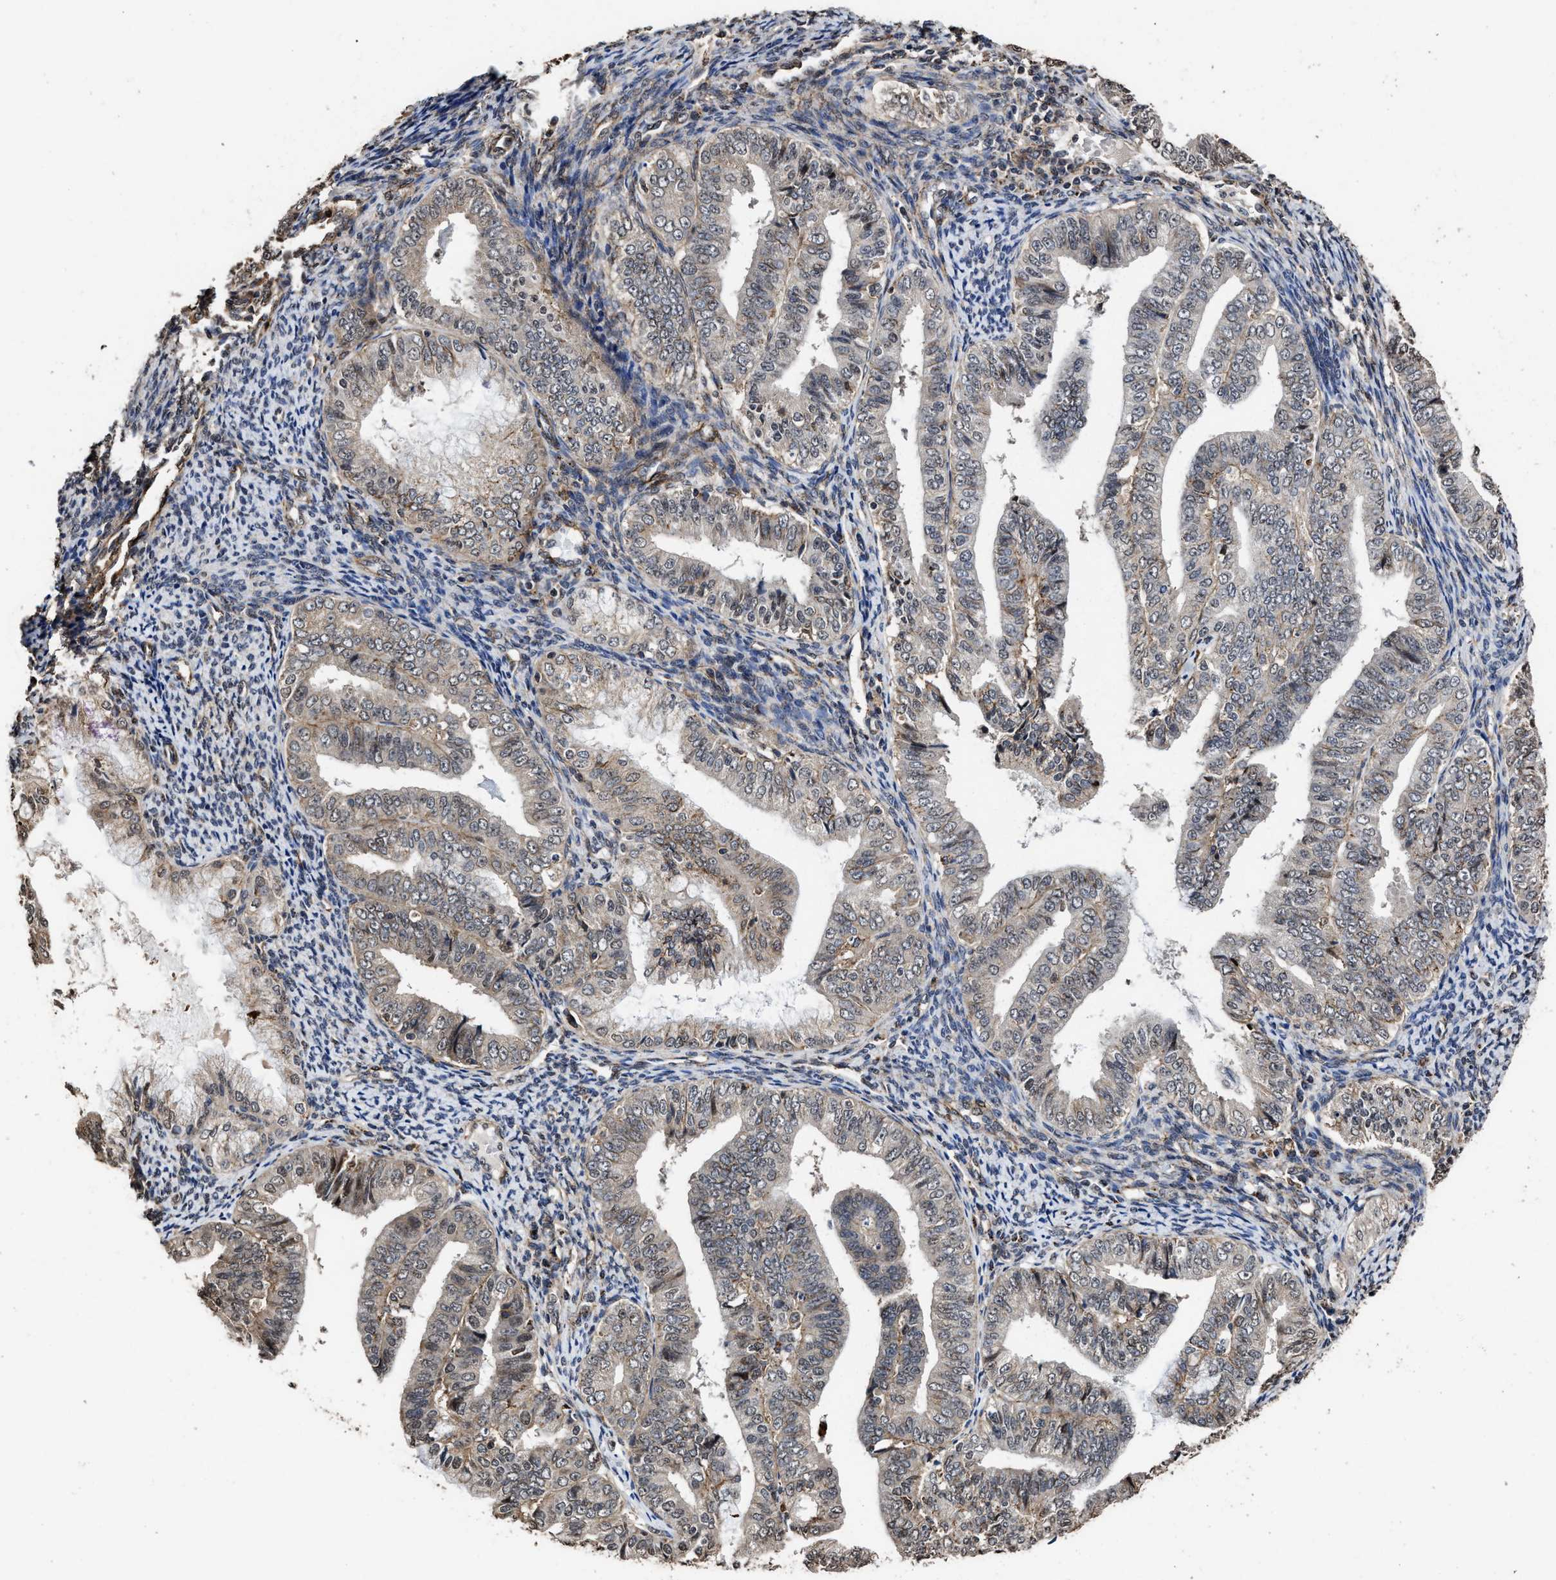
{"staining": {"intensity": "weak", "quantity": "25%-75%", "location": "cytoplasmic/membranous"}, "tissue": "endometrial cancer", "cell_type": "Tumor cells", "image_type": "cancer", "snomed": [{"axis": "morphology", "description": "Adenocarcinoma, NOS"}, {"axis": "topography", "description": "Endometrium"}], "caption": "Endometrial cancer tissue demonstrates weak cytoplasmic/membranous expression in approximately 25%-75% of tumor cells The staining is performed using DAB brown chromogen to label protein expression. The nuclei are counter-stained blue using hematoxylin.", "gene": "SEPTIN2", "patient": {"sex": "female", "age": 63}}